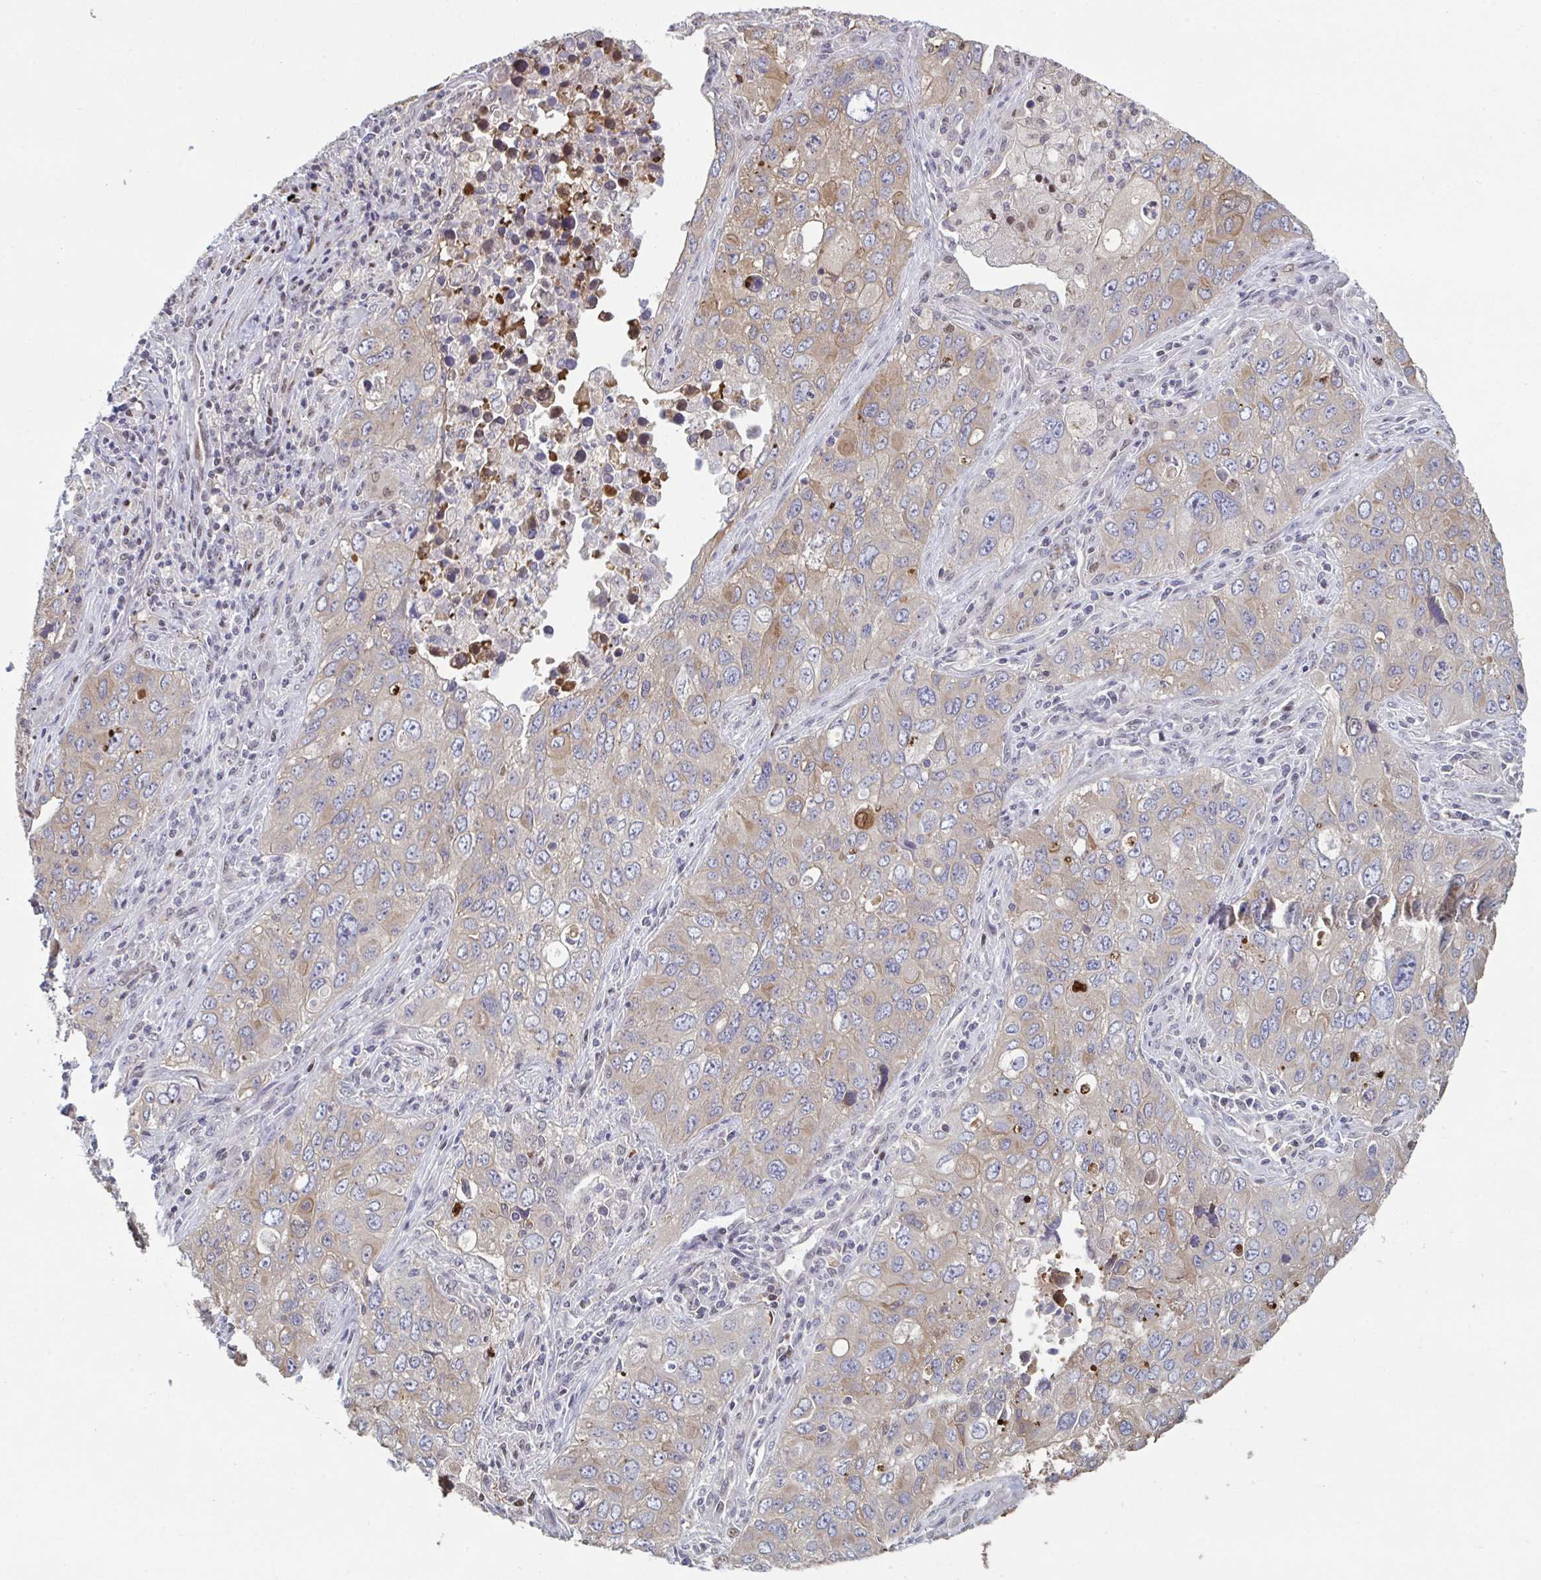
{"staining": {"intensity": "weak", "quantity": ">75%", "location": "cytoplasmic/membranous"}, "tissue": "lung cancer", "cell_type": "Tumor cells", "image_type": "cancer", "snomed": [{"axis": "morphology", "description": "Adenocarcinoma, NOS"}, {"axis": "morphology", "description": "Adenocarcinoma, metastatic, NOS"}, {"axis": "topography", "description": "Lymph node"}, {"axis": "topography", "description": "Lung"}], "caption": "The image reveals a brown stain indicating the presence of a protein in the cytoplasmic/membranous of tumor cells in lung cancer (metastatic adenocarcinoma).", "gene": "ACD", "patient": {"sex": "female", "age": 42}}